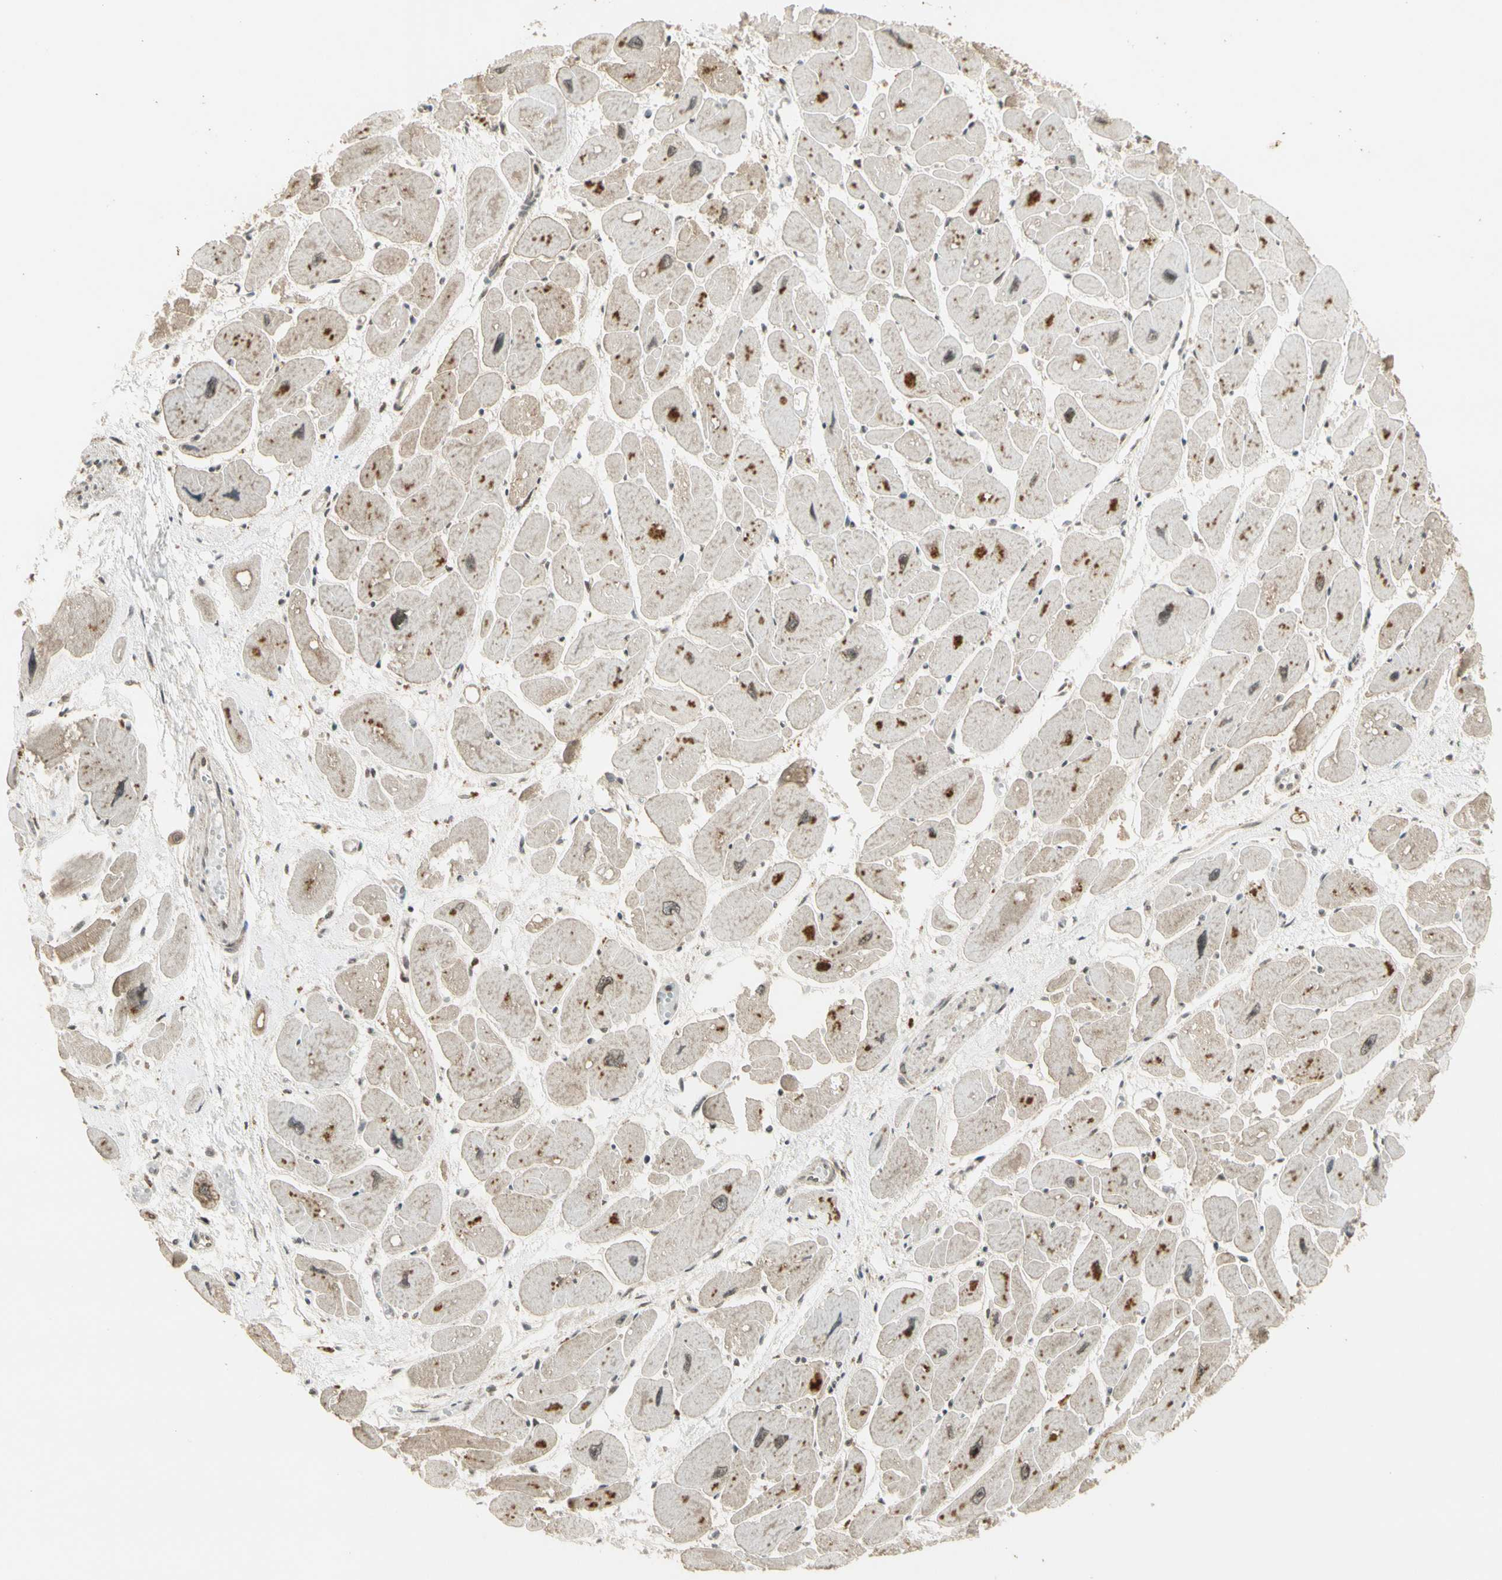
{"staining": {"intensity": "moderate", "quantity": "25%-75%", "location": "cytoplasmic/membranous"}, "tissue": "heart muscle", "cell_type": "Cardiomyocytes", "image_type": "normal", "snomed": [{"axis": "morphology", "description": "Normal tissue, NOS"}, {"axis": "topography", "description": "Heart"}], "caption": "Protein analysis of normal heart muscle shows moderate cytoplasmic/membranous expression in approximately 25%-75% of cardiomyocytes. The staining was performed using DAB (3,3'-diaminobenzidine), with brown indicating positive protein expression. Nuclei are stained blue with hematoxylin.", "gene": "ZNF135", "patient": {"sex": "female", "age": 54}}